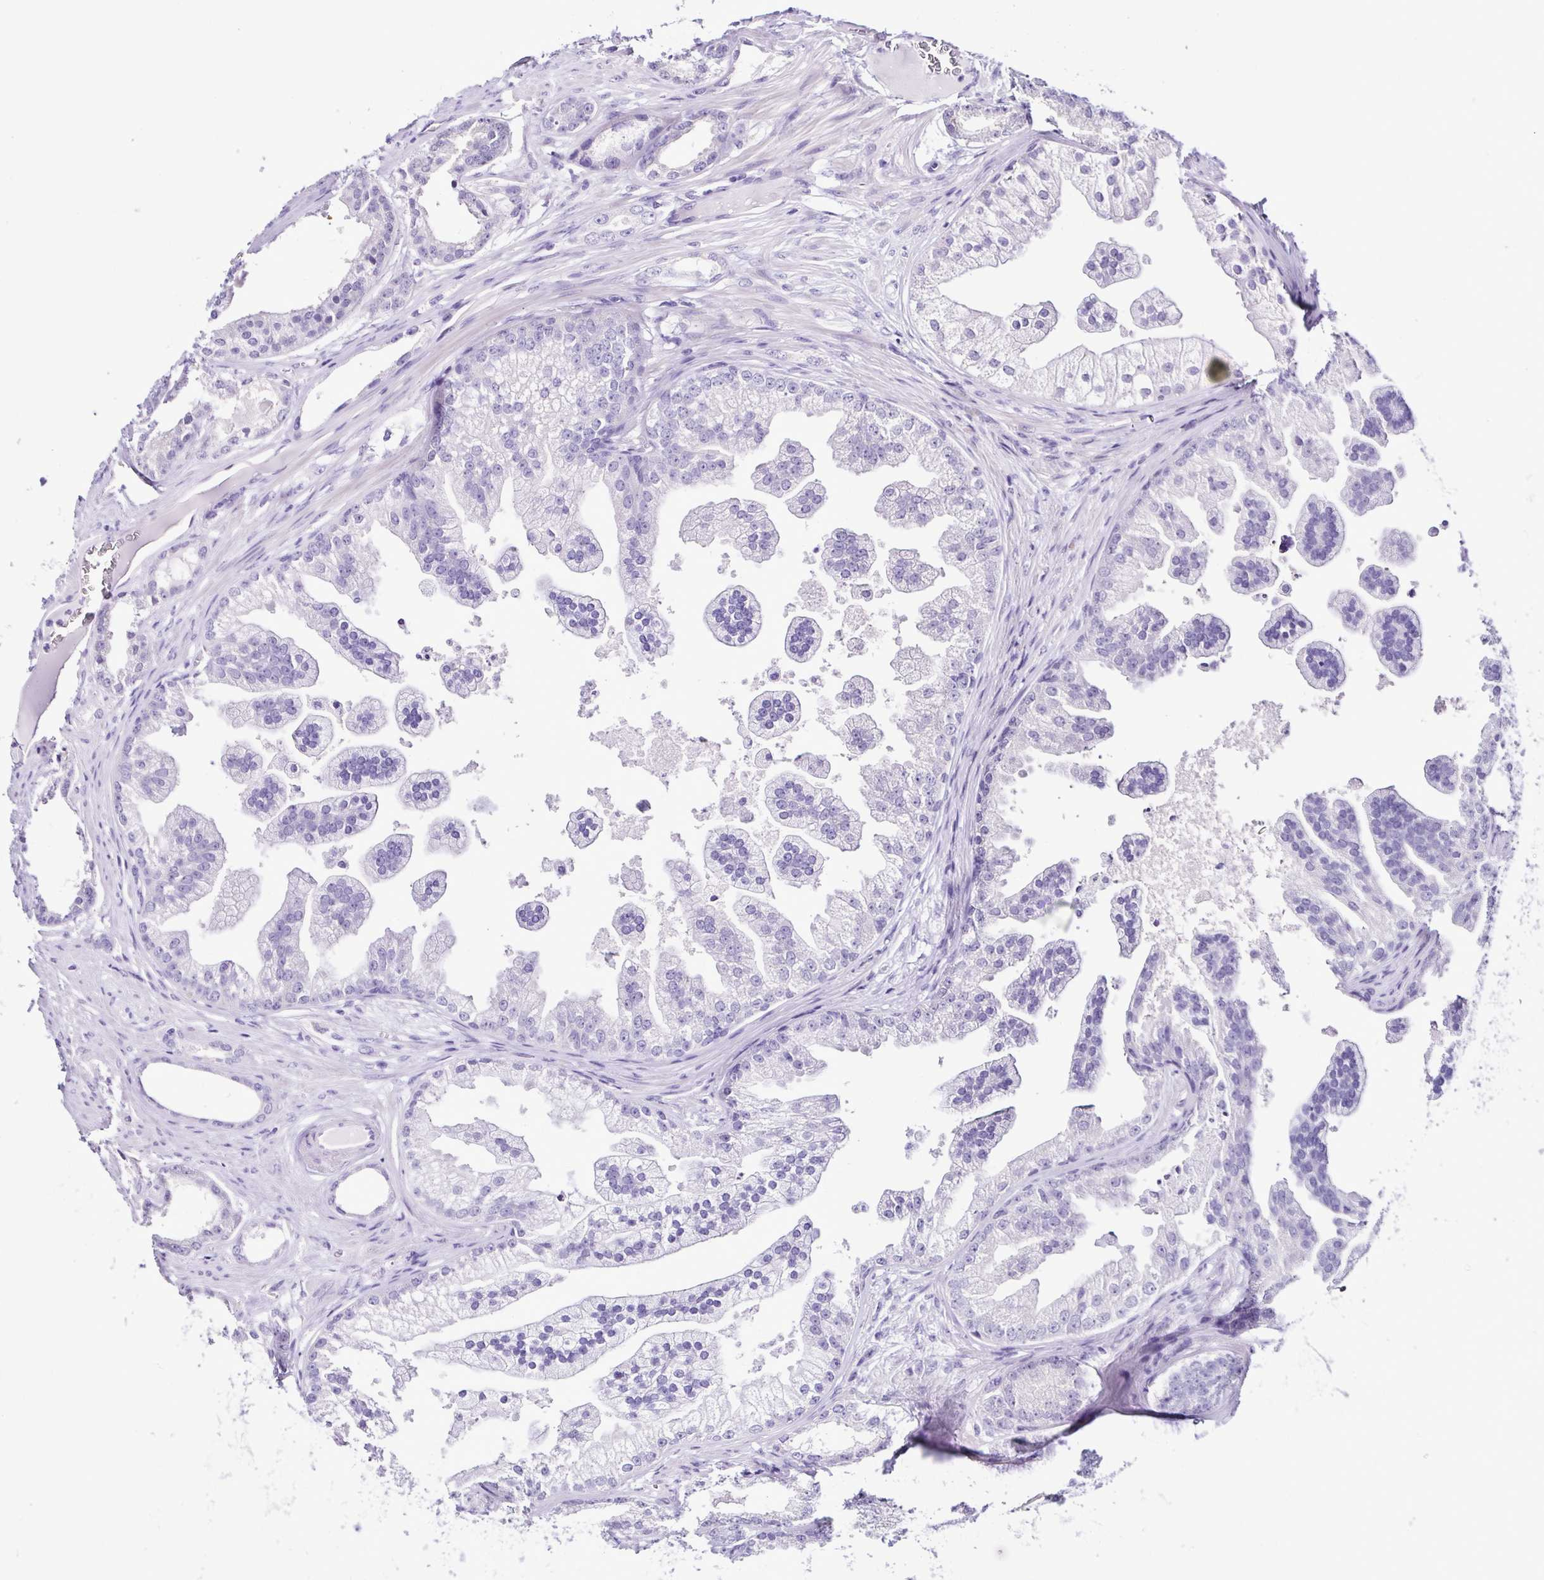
{"staining": {"intensity": "negative", "quantity": "none", "location": "none"}, "tissue": "prostate cancer", "cell_type": "Tumor cells", "image_type": "cancer", "snomed": [{"axis": "morphology", "description": "Adenocarcinoma, Low grade"}, {"axis": "topography", "description": "Prostate"}], "caption": "Tumor cells are negative for brown protein staining in prostate cancer.", "gene": "SRL", "patient": {"sex": "male", "age": 65}}